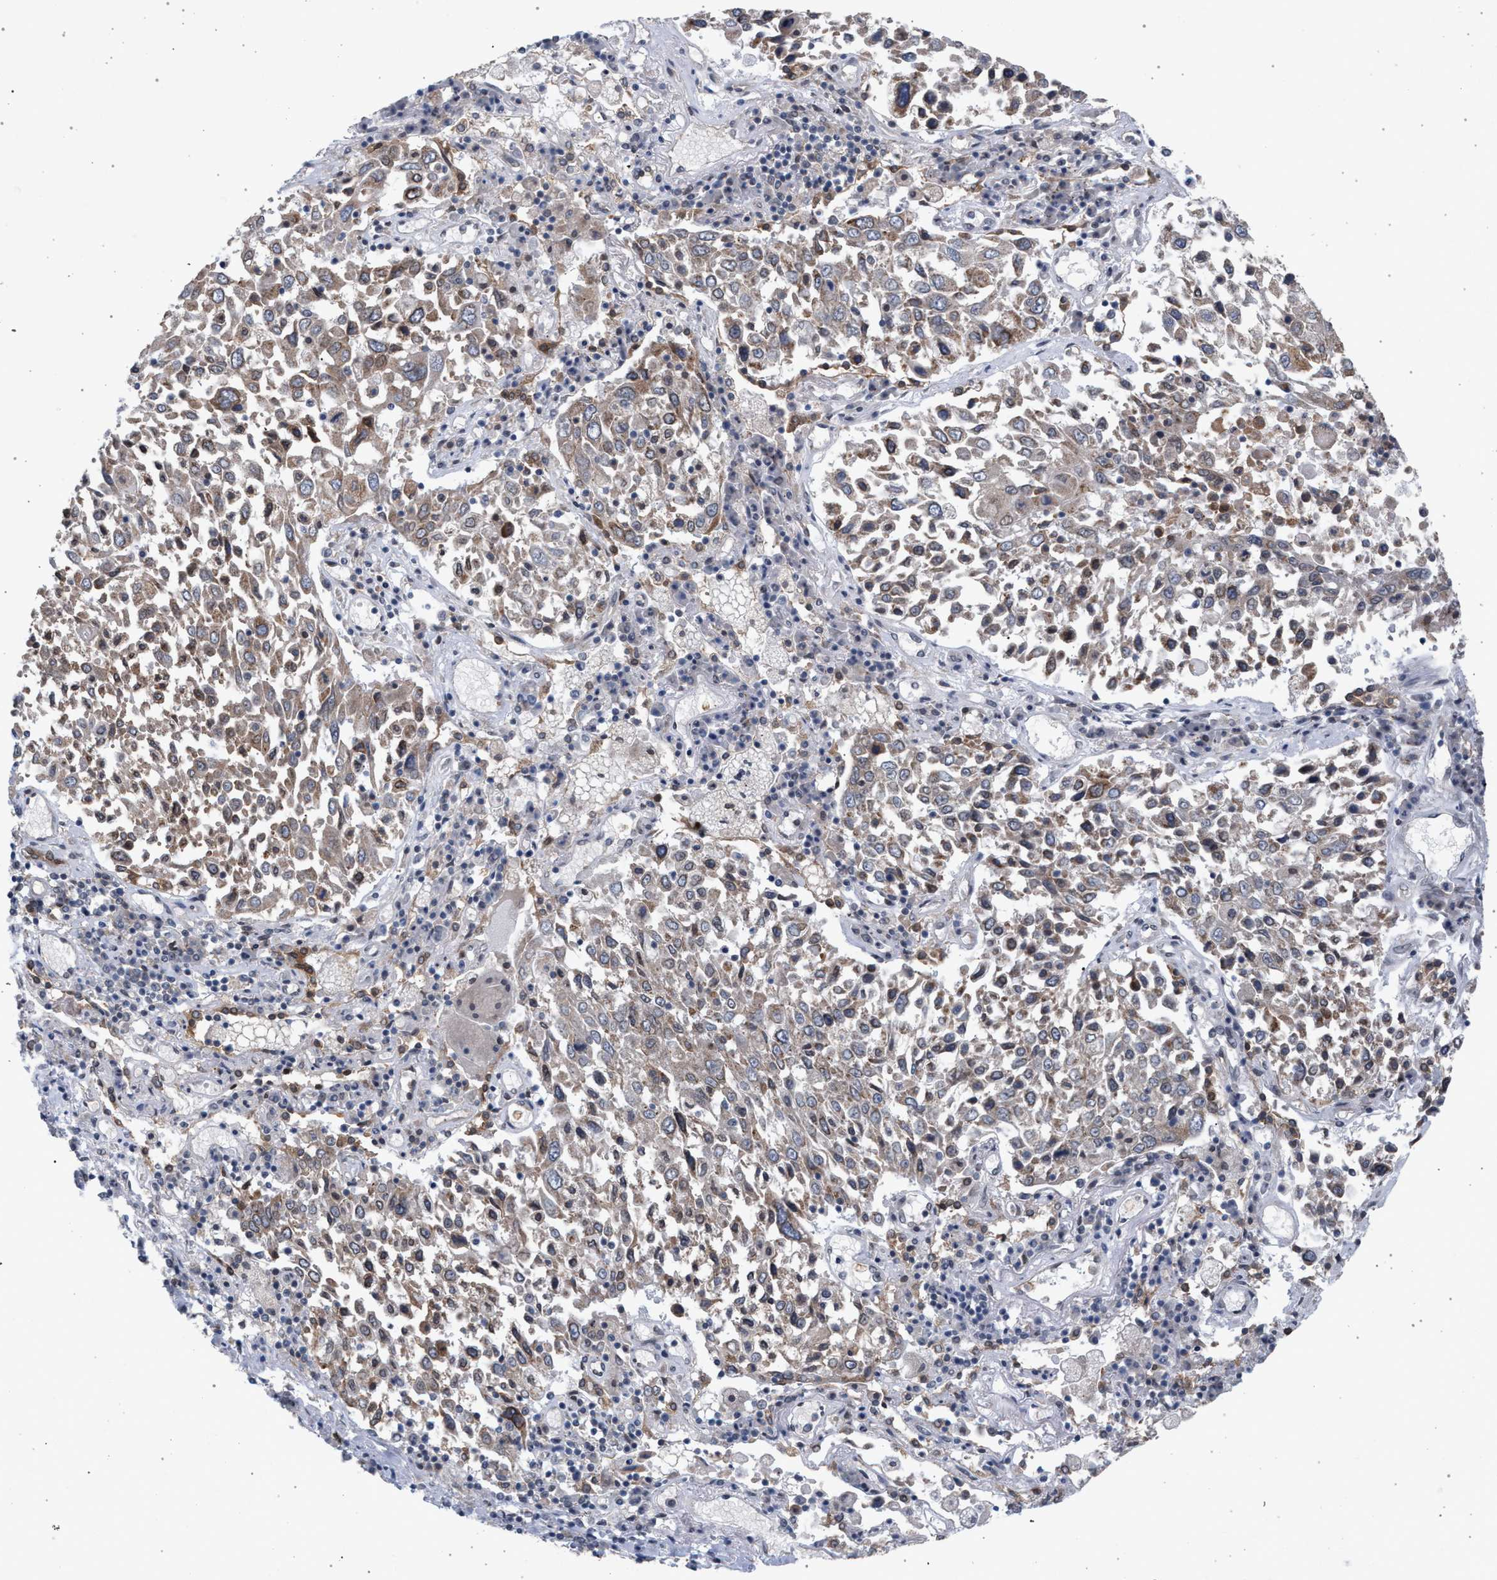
{"staining": {"intensity": "weak", "quantity": ">75%", "location": "cytoplasmic/membranous"}, "tissue": "lung cancer", "cell_type": "Tumor cells", "image_type": "cancer", "snomed": [{"axis": "morphology", "description": "Squamous cell carcinoma, NOS"}, {"axis": "topography", "description": "Lung"}], "caption": "IHC of squamous cell carcinoma (lung) shows low levels of weak cytoplasmic/membranous expression in approximately >75% of tumor cells.", "gene": "ARPC5L", "patient": {"sex": "male", "age": 65}}